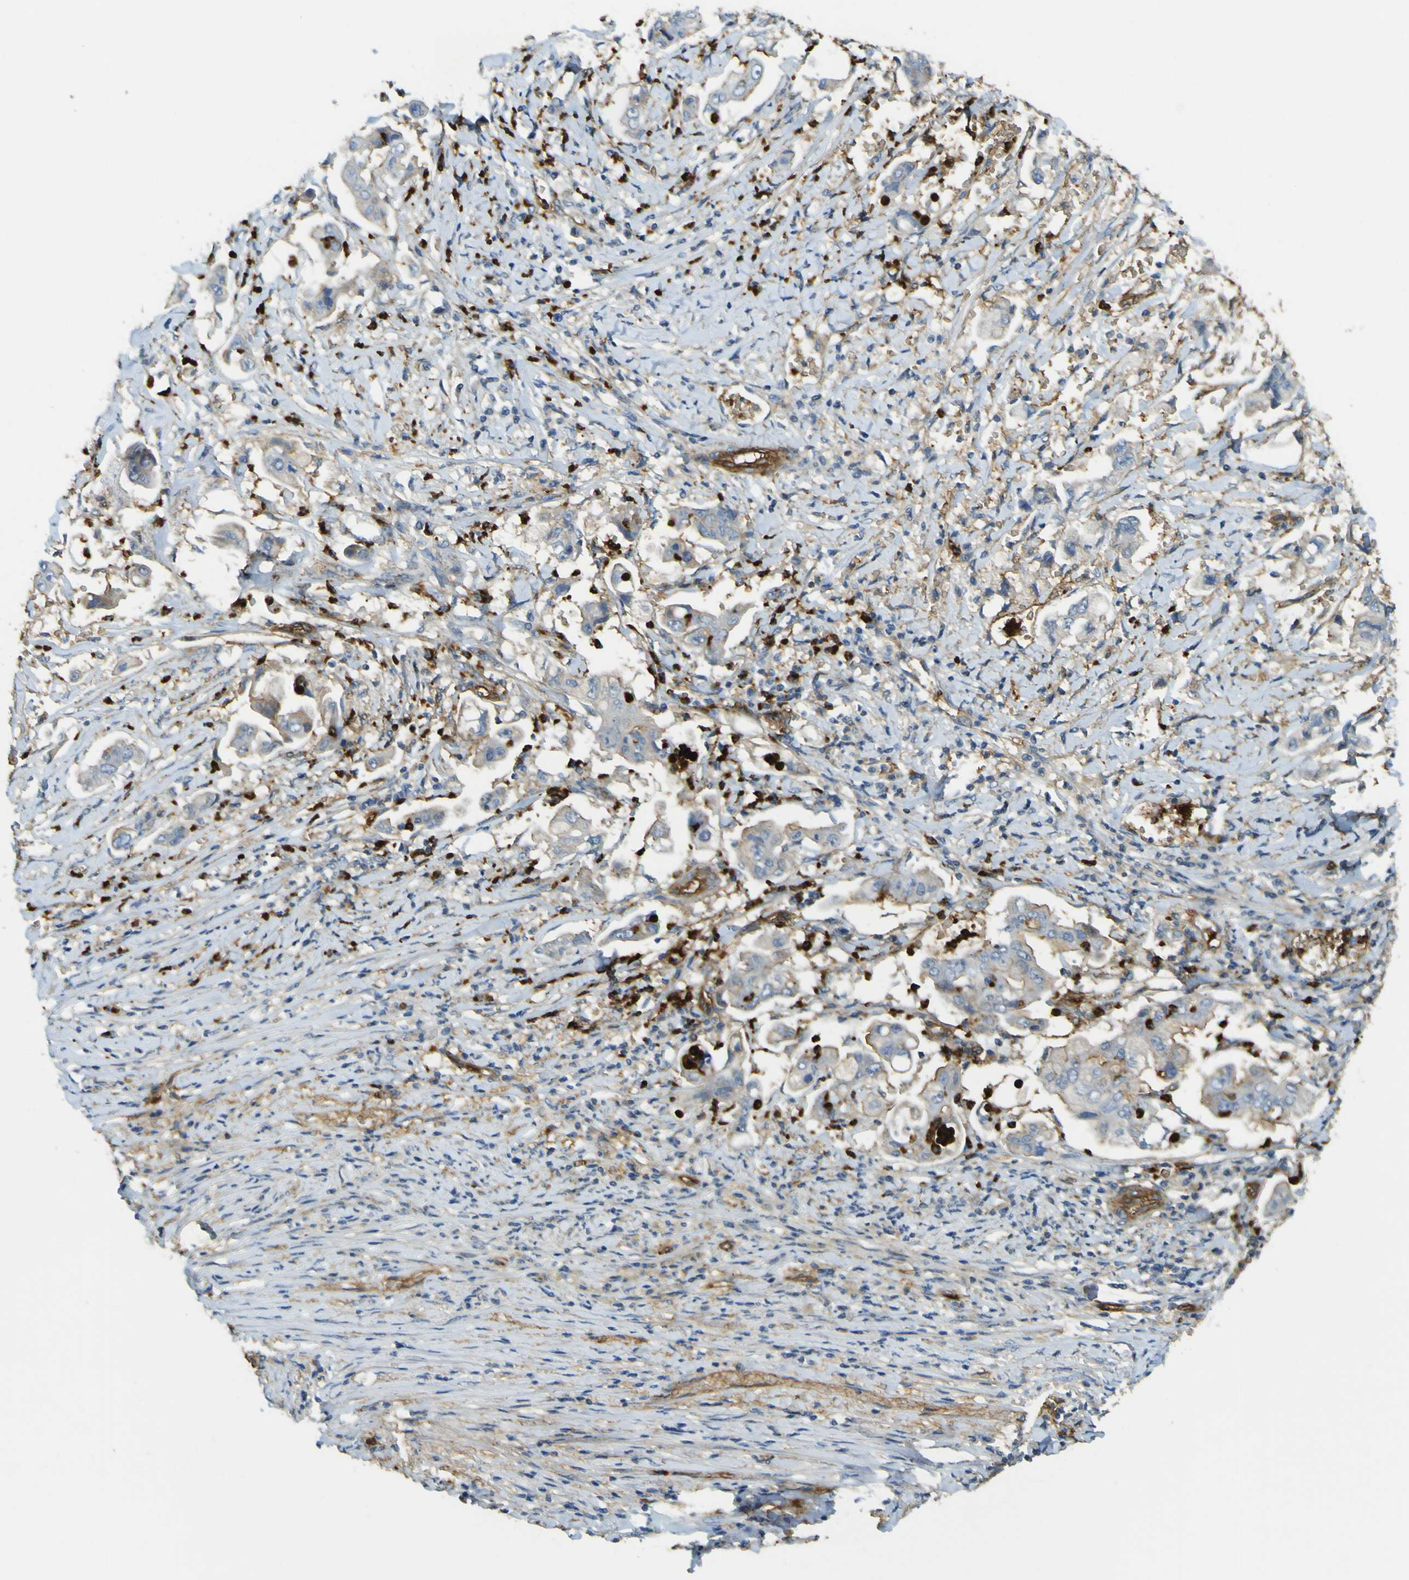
{"staining": {"intensity": "negative", "quantity": "none", "location": "none"}, "tissue": "stomach cancer", "cell_type": "Tumor cells", "image_type": "cancer", "snomed": [{"axis": "morphology", "description": "Adenocarcinoma, NOS"}, {"axis": "topography", "description": "Stomach"}], "caption": "Immunohistochemistry (IHC) of human adenocarcinoma (stomach) reveals no positivity in tumor cells. The staining was performed using DAB to visualize the protein expression in brown, while the nuclei were stained in blue with hematoxylin (Magnification: 20x).", "gene": "PLXDC1", "patient": {"sex": "male", "age": 62}}